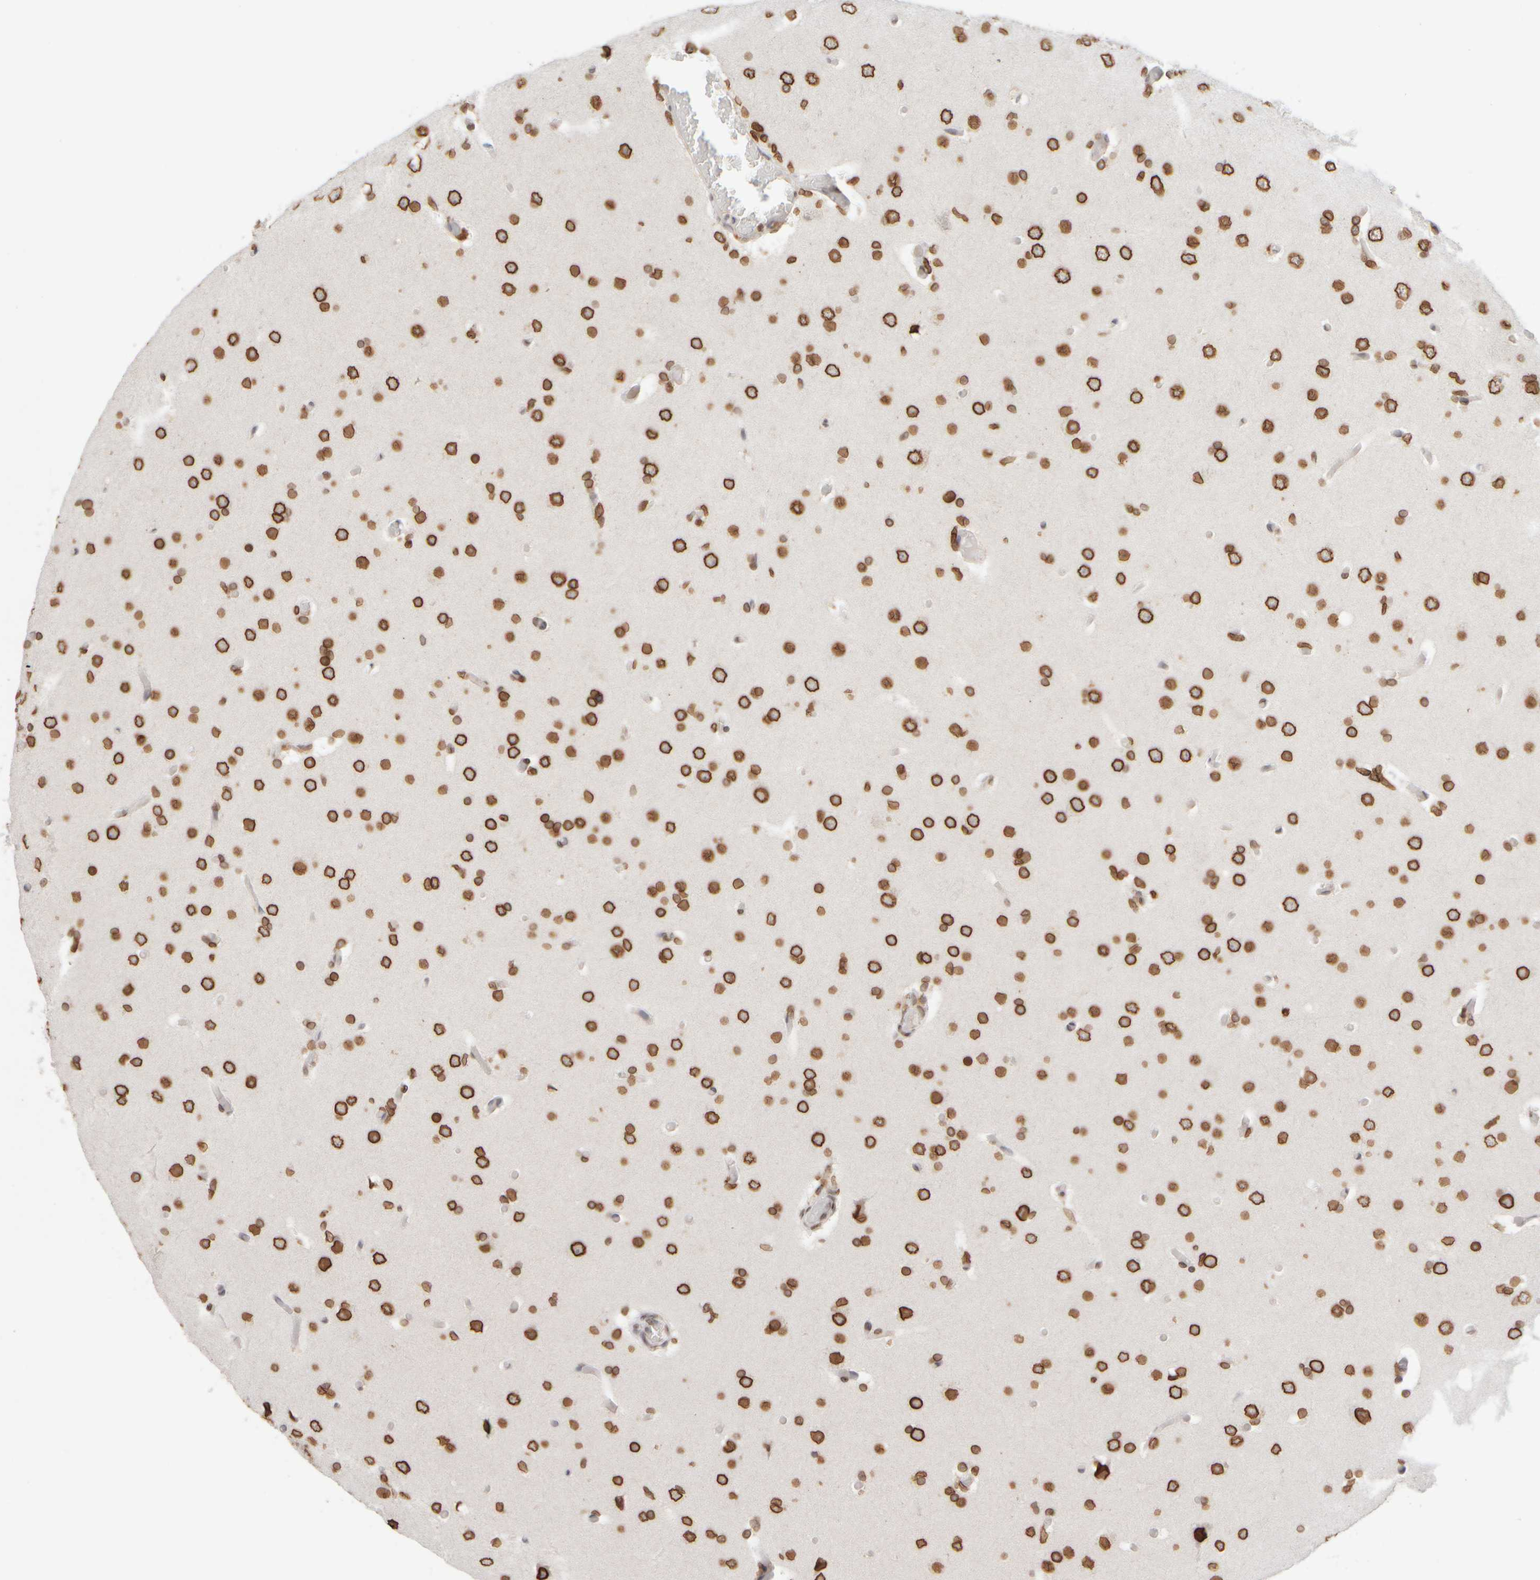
{"staining": {"intensity": "strong", "quantity": ">75%", "location": "cytoplasmic/membranous,nuclear"}, "tissue": "glioma", "cell_type": "Tumor cells", "image_type": "cancer", "snomed": [{"axis": "morphology", "description": "Glioma, malignant, High grade"}, {"axis": "topography", "description": "Cerebral cortex"}], "caption": "Immunohistochemistry (IHC) micrograph of human malignant glioma (high-grade) stained for a protein (brown), which shows high levels of strong cytoplasmic/membranous and nuclear expression in approximately >75% of tumor cells.", "gene": "ZC3HC1", "patient": {"sex": "female", "age": 36}}